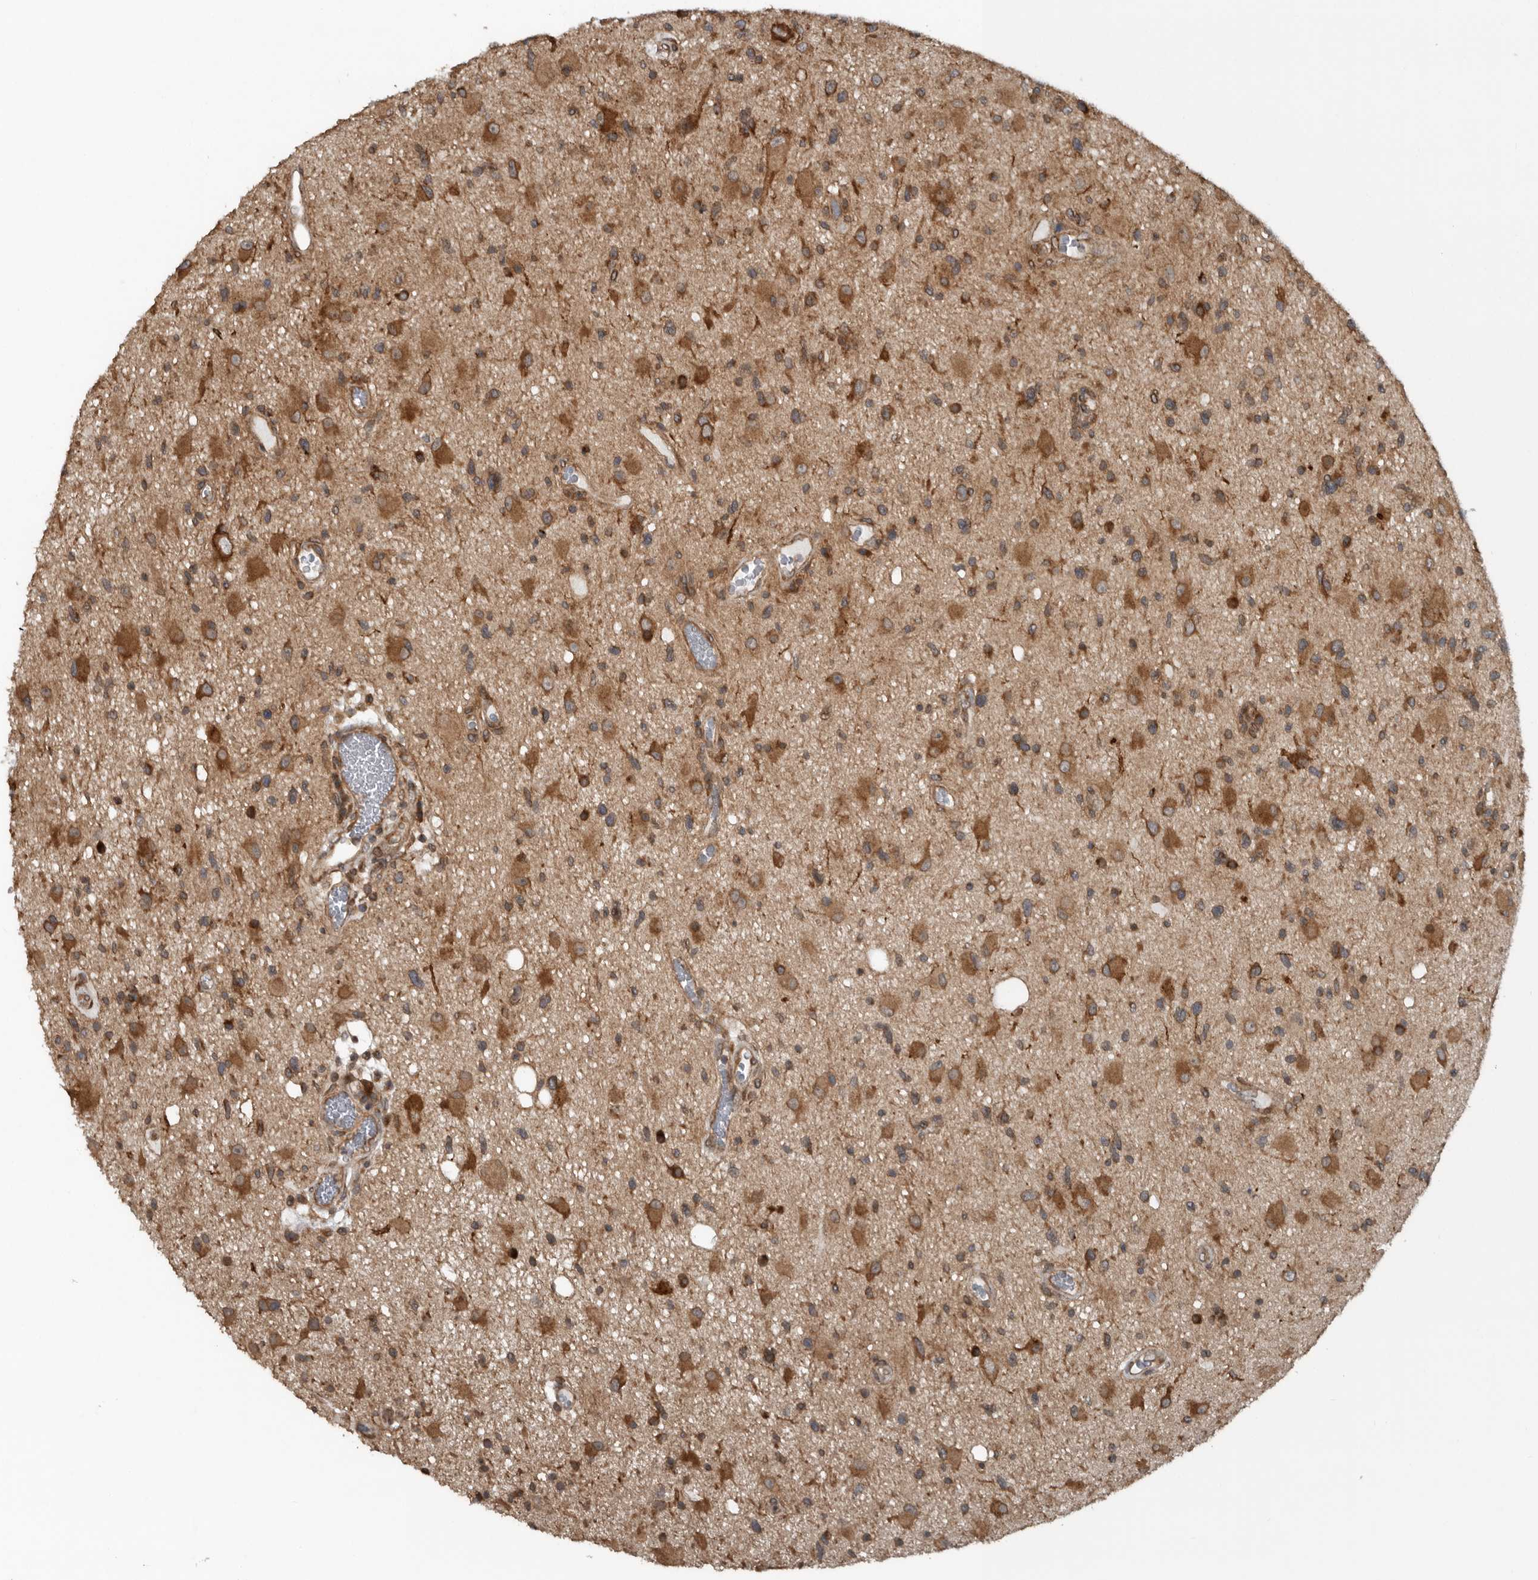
{"staining": {"intensity": "moderate", "quantity": ">75%", "location": "cytoplasmic/membranous"}, "tissue": "glioma", "cell_type": "Tumor cells", "image_type": "cancer", "snomed": [{"axis": "morphology", "description": "Glioma, malignant, High grade"}, {"axis": "topography", "description": "Brain"}], "caption": "Moderate cytoplasmic/membranous expression is appreciated in approximately >75% of tumor cells in malignant glioma (high-grade). Immunohistochemistry stains the protein of interest in brown and the nuclei are stained blue.", "gene": "AMFR", "patient": {"sex": "male", "age": 33}}